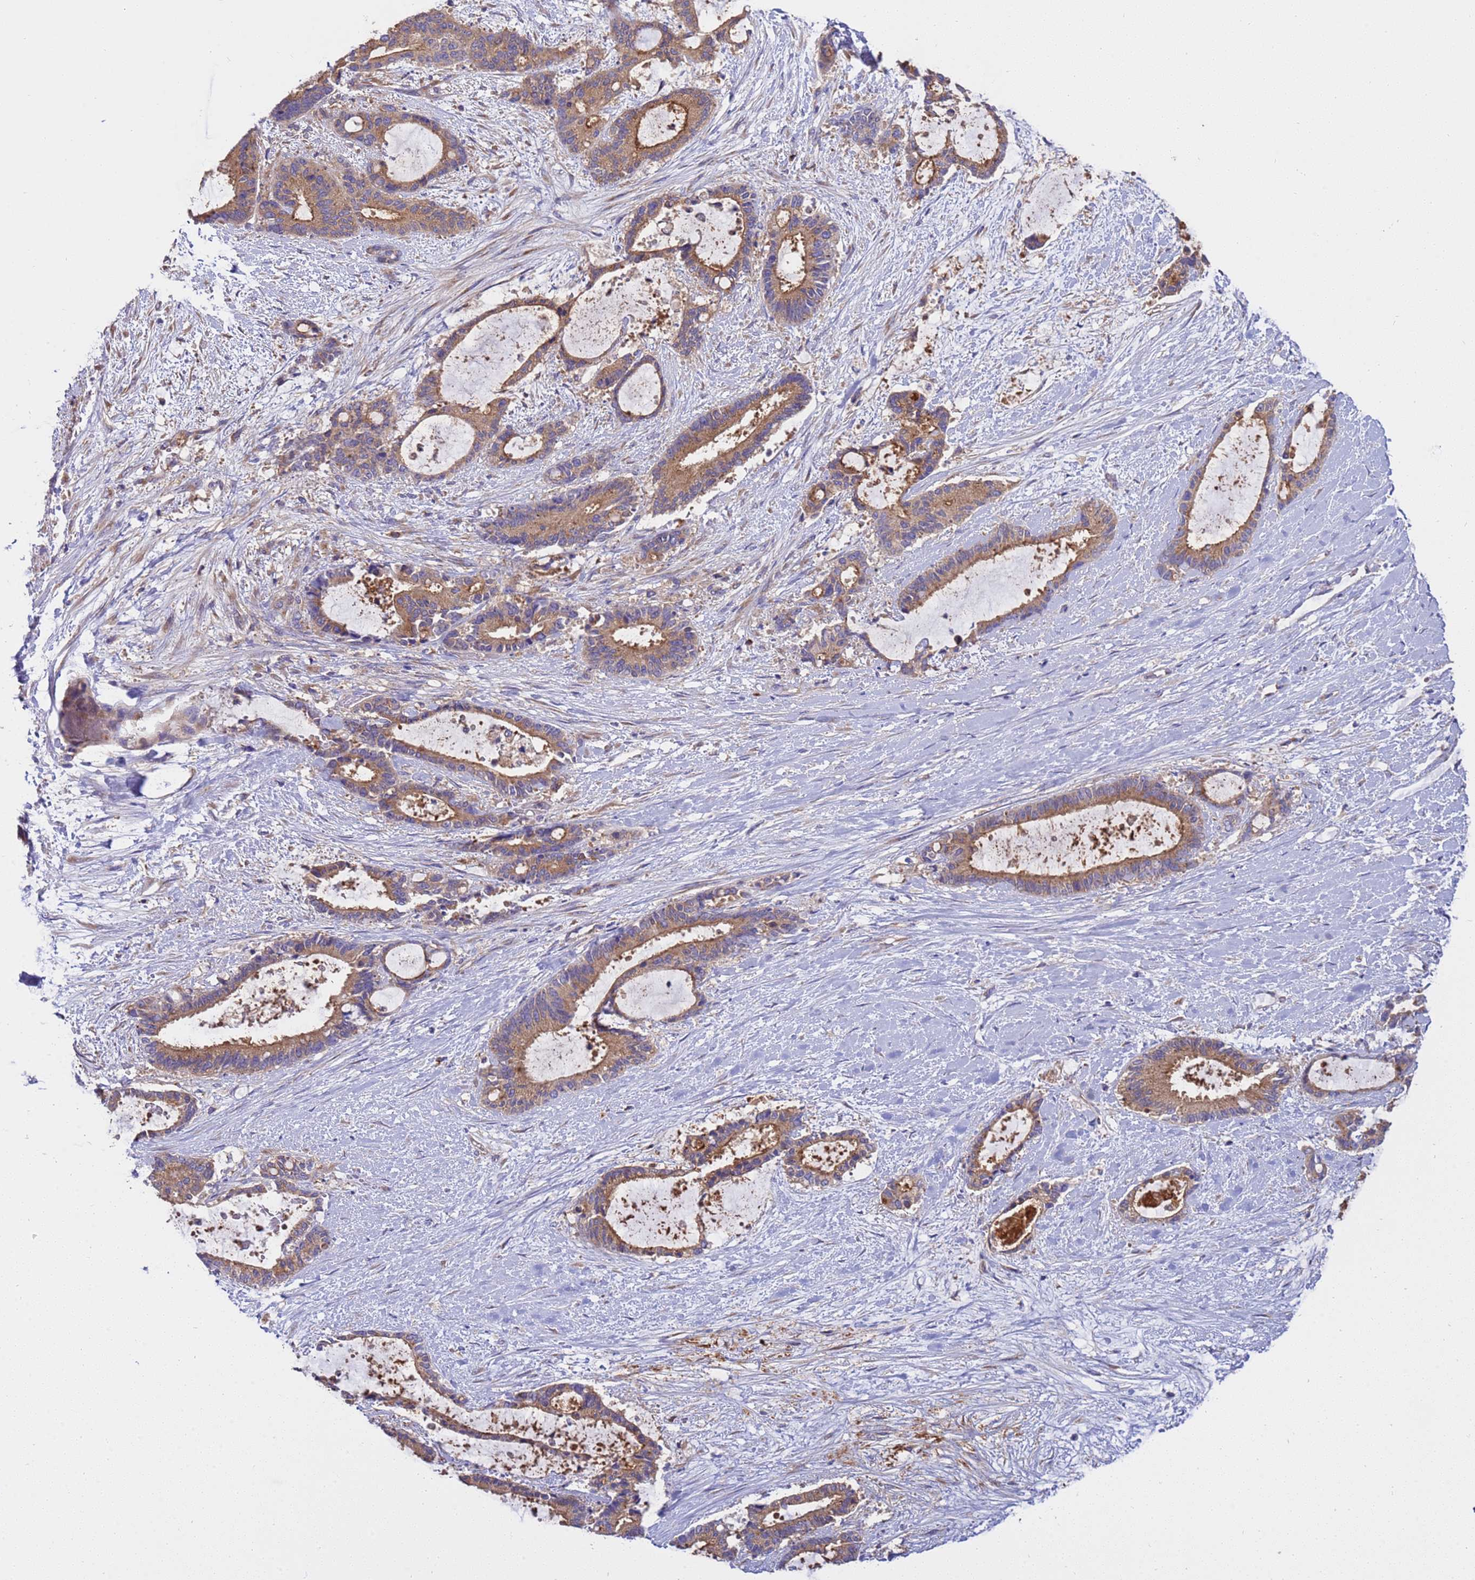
{"staining": {"intensity": "moderate", "quantity": ">75%", "location": "cytoplasmic/membranous"}, "tissue": "liver cancer", "cell_type": "Tumor cells", "image_type": "cancer", "snomed": [{"axis": "morphology", "description": "Normal tissue, NOS"}, {"axis": "morphology", "description": "Cholangiocarcinoma"}, {"axis": "topography", "description": "Liver"}, {"axis": "topography", "description": "Peripheral nerve tissue"}], "caption": "The immunohistochemical stain highlights moderate cytoplasmic/membranous positivity in tumor cells of liver cancer tissue.", "gene": "ANAPC1", "patient": {"sex": "female", "age": 73}}